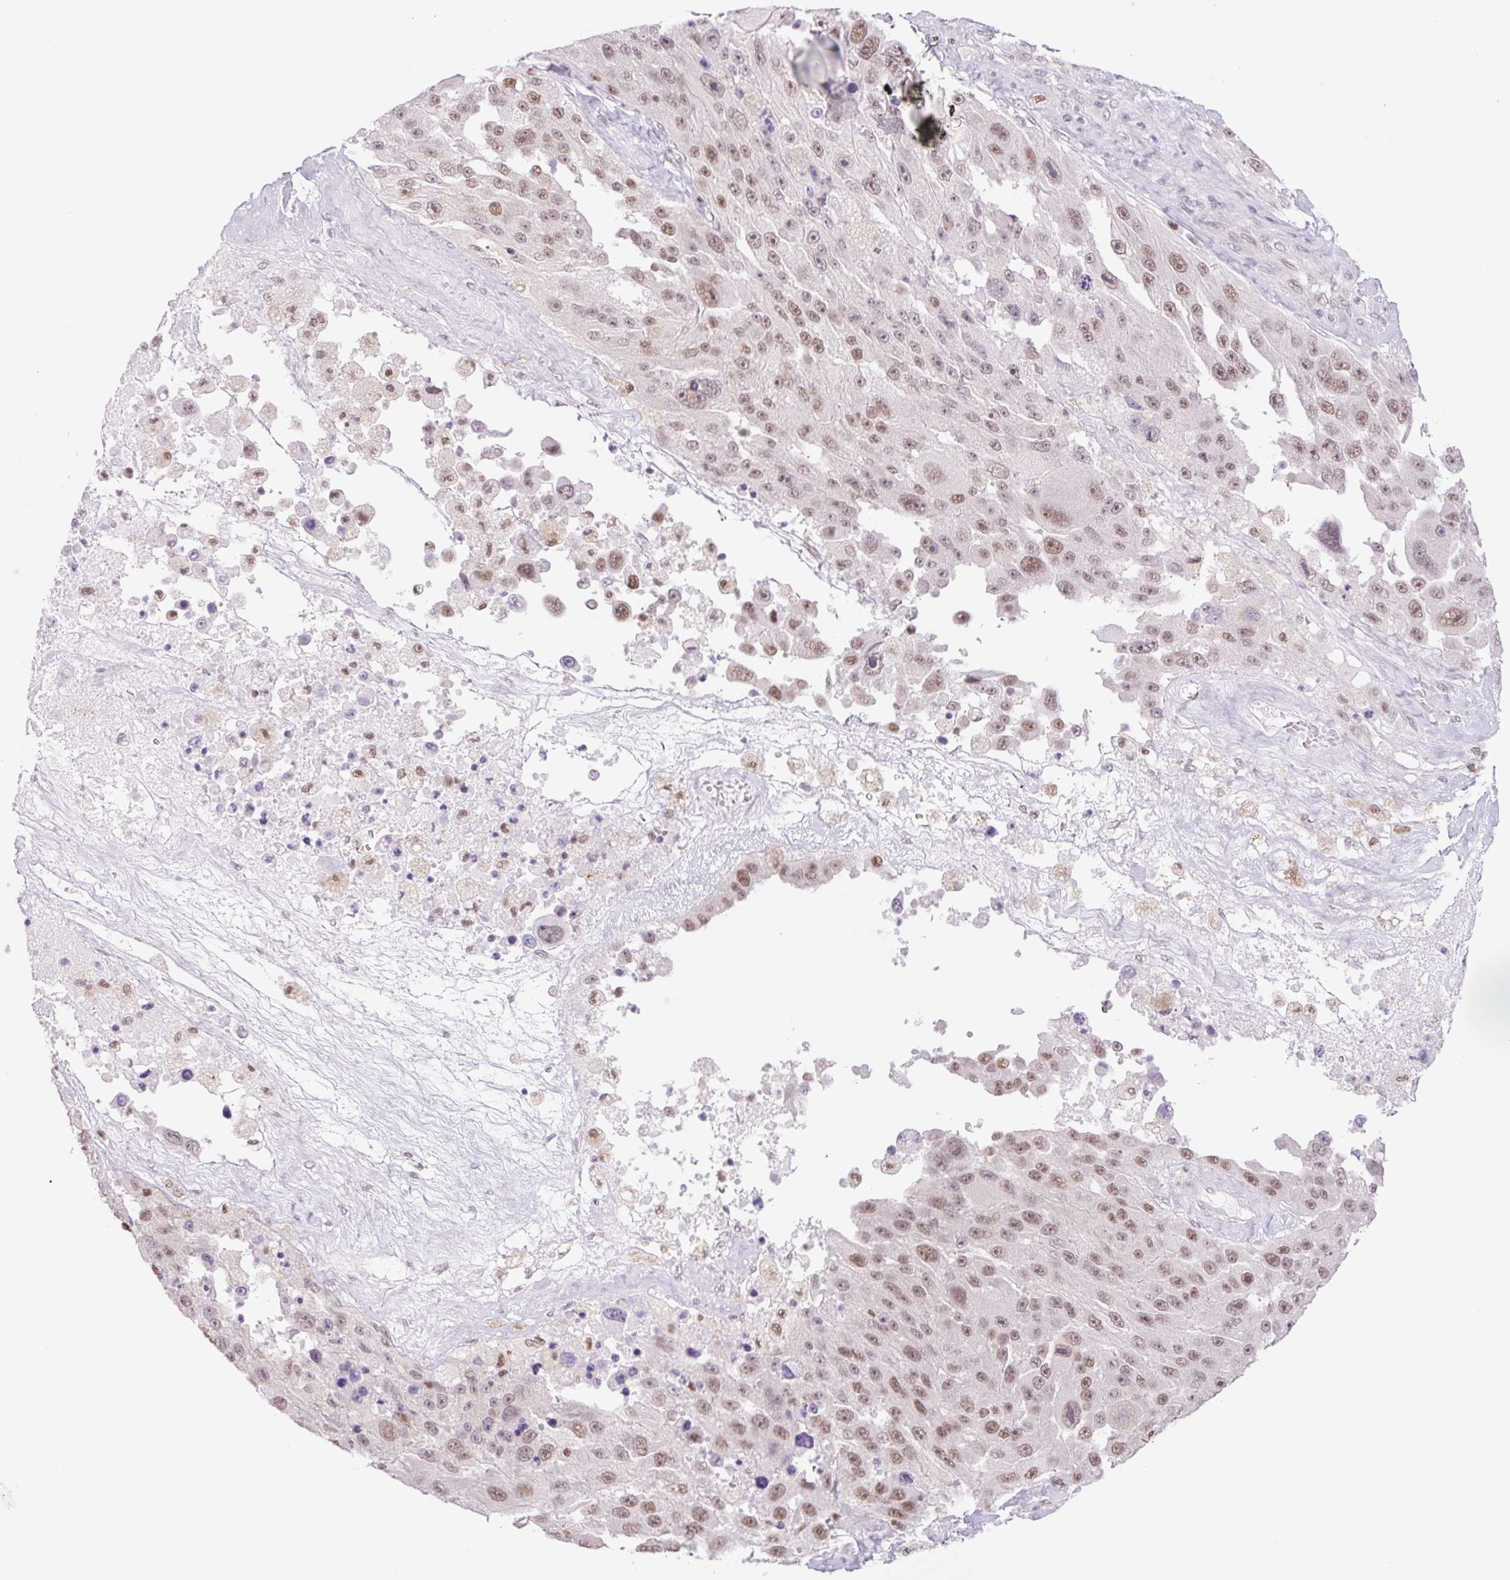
{"staining": {"intensity": "moderate", "quantity": ">75%", "location": "nuclear"}, "tissue": "melanoma", "cell_type": "Tumor cells", "image_type": "cancer", "snomed": [{"axis": "morphology", "description": "Malignant melanoma, Metastatic site"}, {"axis": "topography", "description": "Lymph node"}], "caption": "An immunohistochemistry image of tumor tissue is shown. Protein staining in brown highlights moderate nuclear positivity in melanoma within tumor cells.", "gene": "TLE3", "patient": {"sex": "male", "age": 62}}